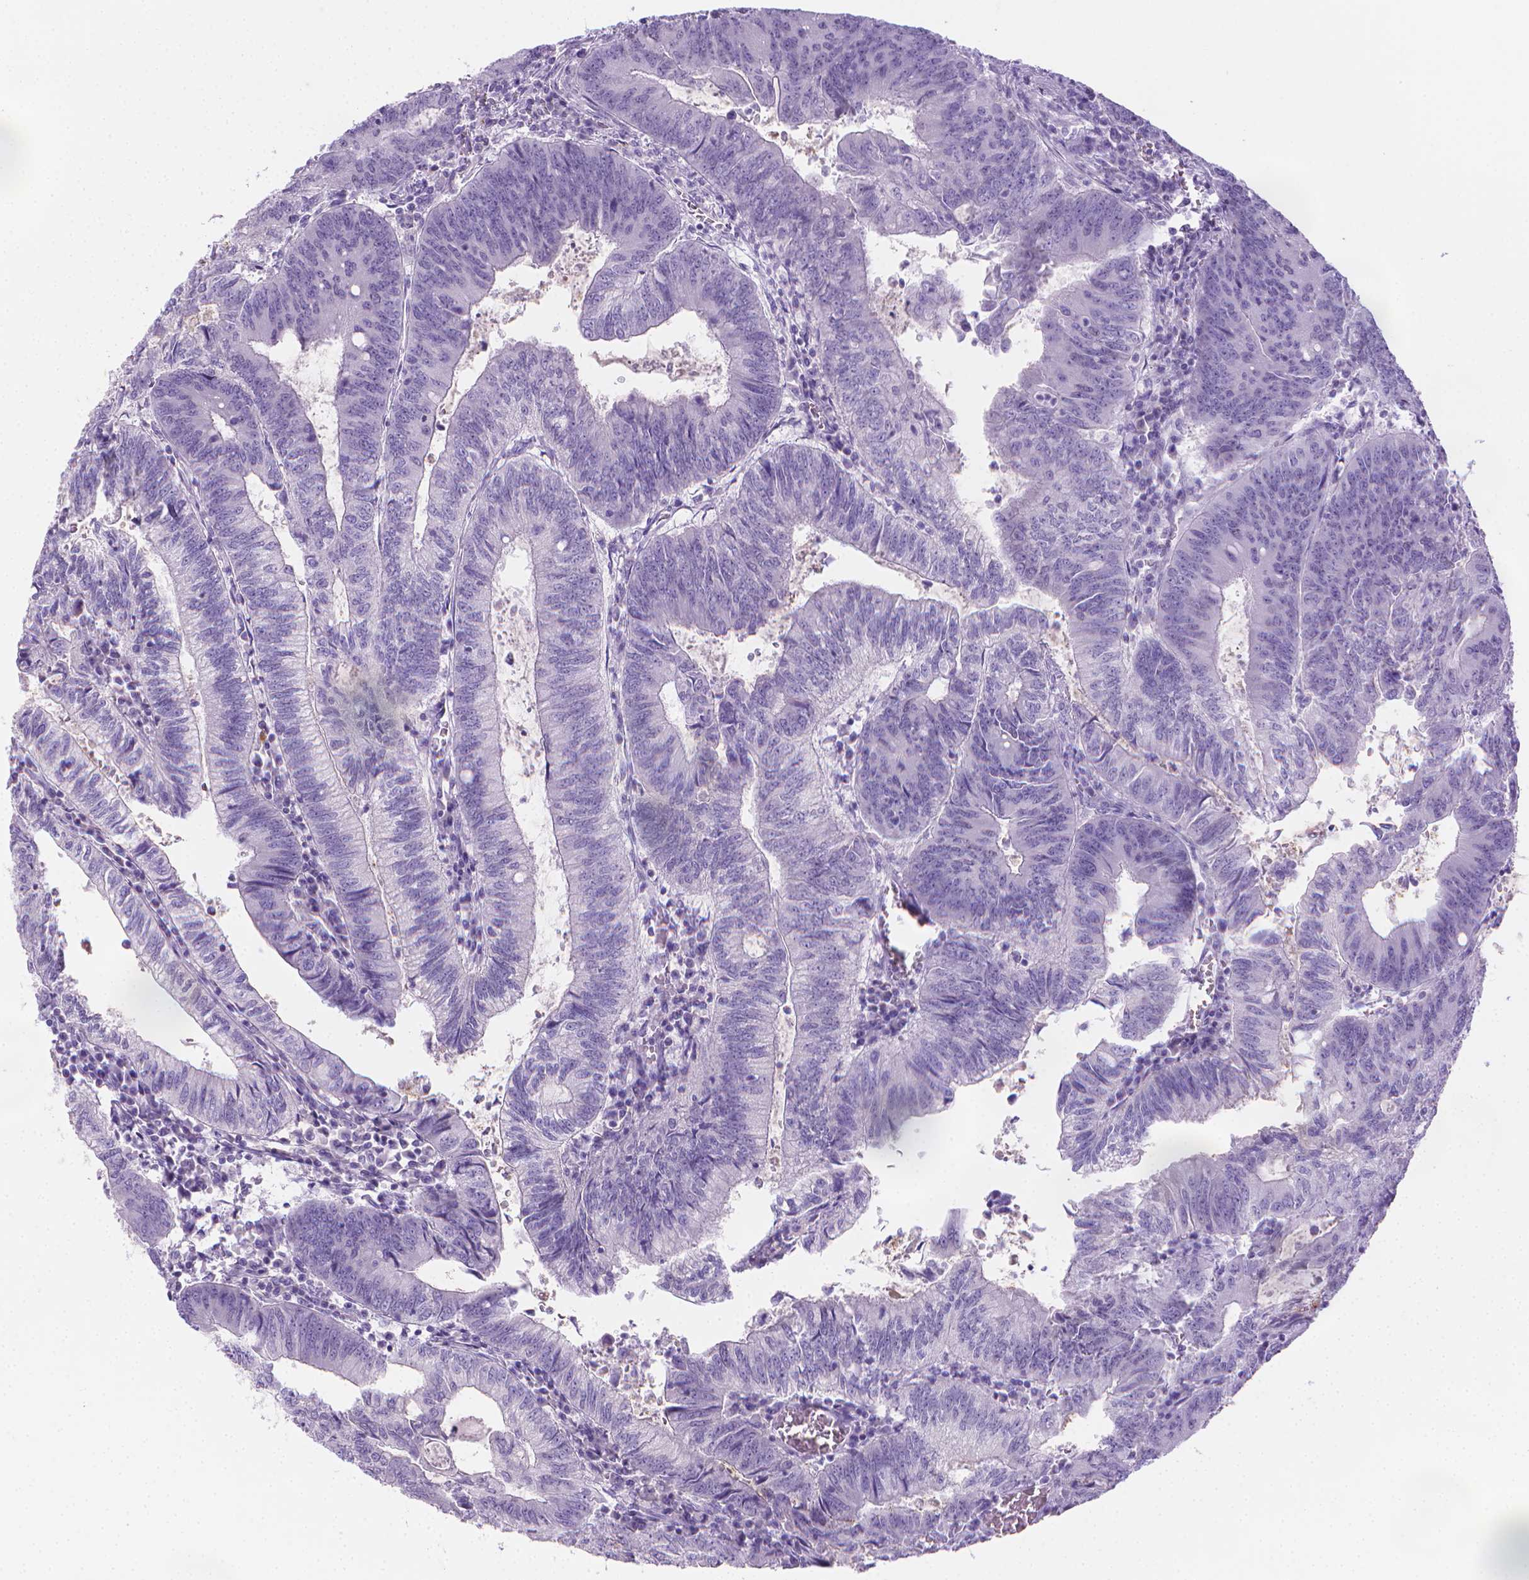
{"staining": {"intensity": "negative", "quantity": "none", "location": "none"}, "tissue": "colorectal cancer", "cell_type": "Tumor cells", "image_type": "cancer", "snomed": [{"axis": "morphology", "description": "Adenocarcinoma, NOS"}, {"axis": "topography", "description": "Colon"}], "caption": "There is no significant positivity in tumor cells of colorectal adenocarcinoma. The staining was performed using DAB (3,3'-diaminobenzidine) to visualize the protein expression in brown, while the nuclei were stained in blue with hematoxylin (Magnification: 20x).", "gene": "SPAG6", "patient": {"sex": "male", "age": 67}}